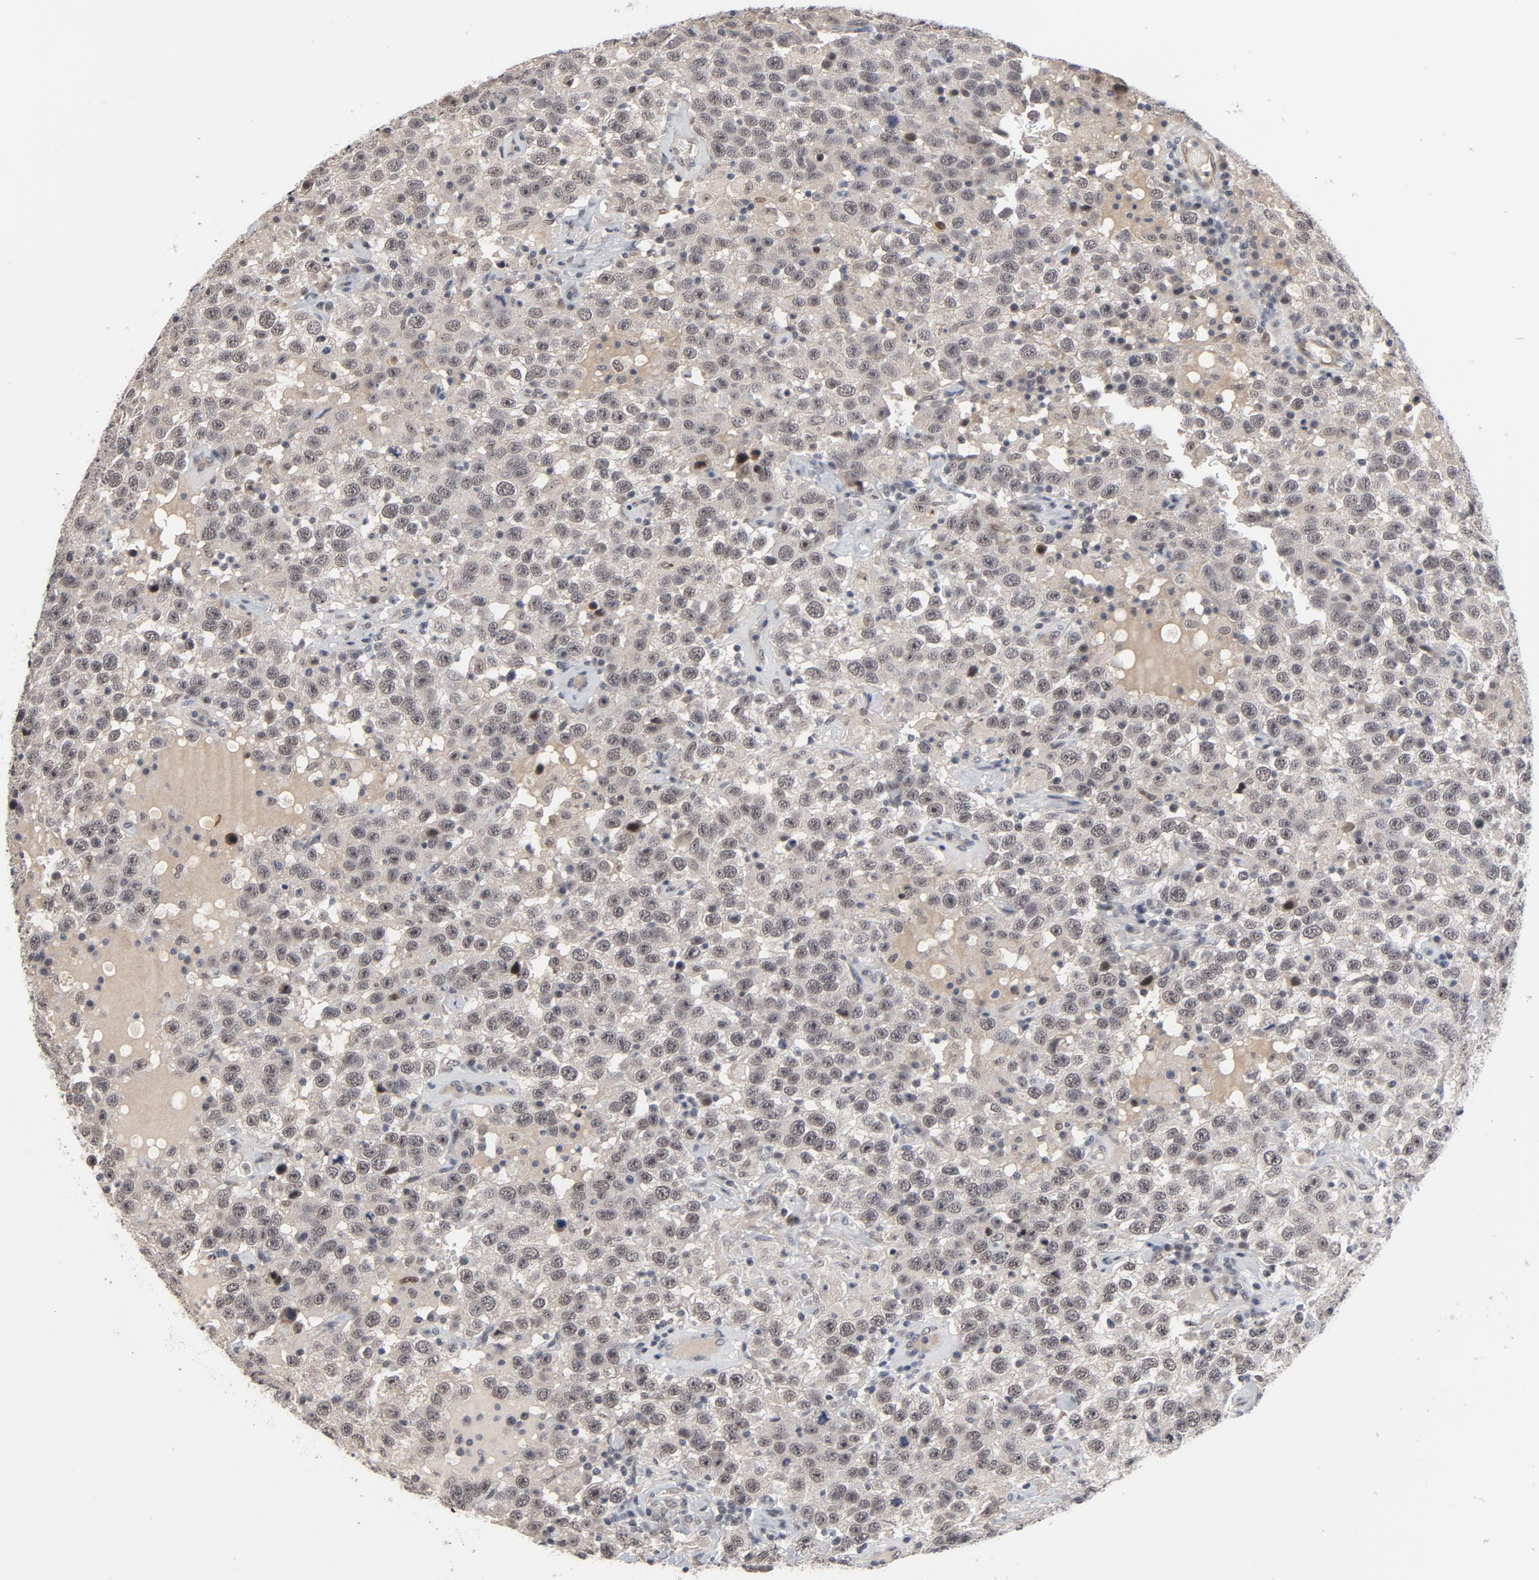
{"staining": {"intensity": "weak", "quantity": "25%-75%", "location": "nuclear"}, "tissue": "testis cancer", "cell_type": "Tumor cells", "image_type": "cancer", "snomed": [{"axis": "morphology", "description": "Seminoma, NOS"}, {"axis": "topography", "description": "Testis"}], "caption": "DAB (3,3'-diaminobenzidine) immunohistochemical staining of human testis cancer shows weak nuclear protein expression in approximately 25%-75% of tumor cells.", "gene": "RTL5", "patient": {"sex": "male", "age": 41}}